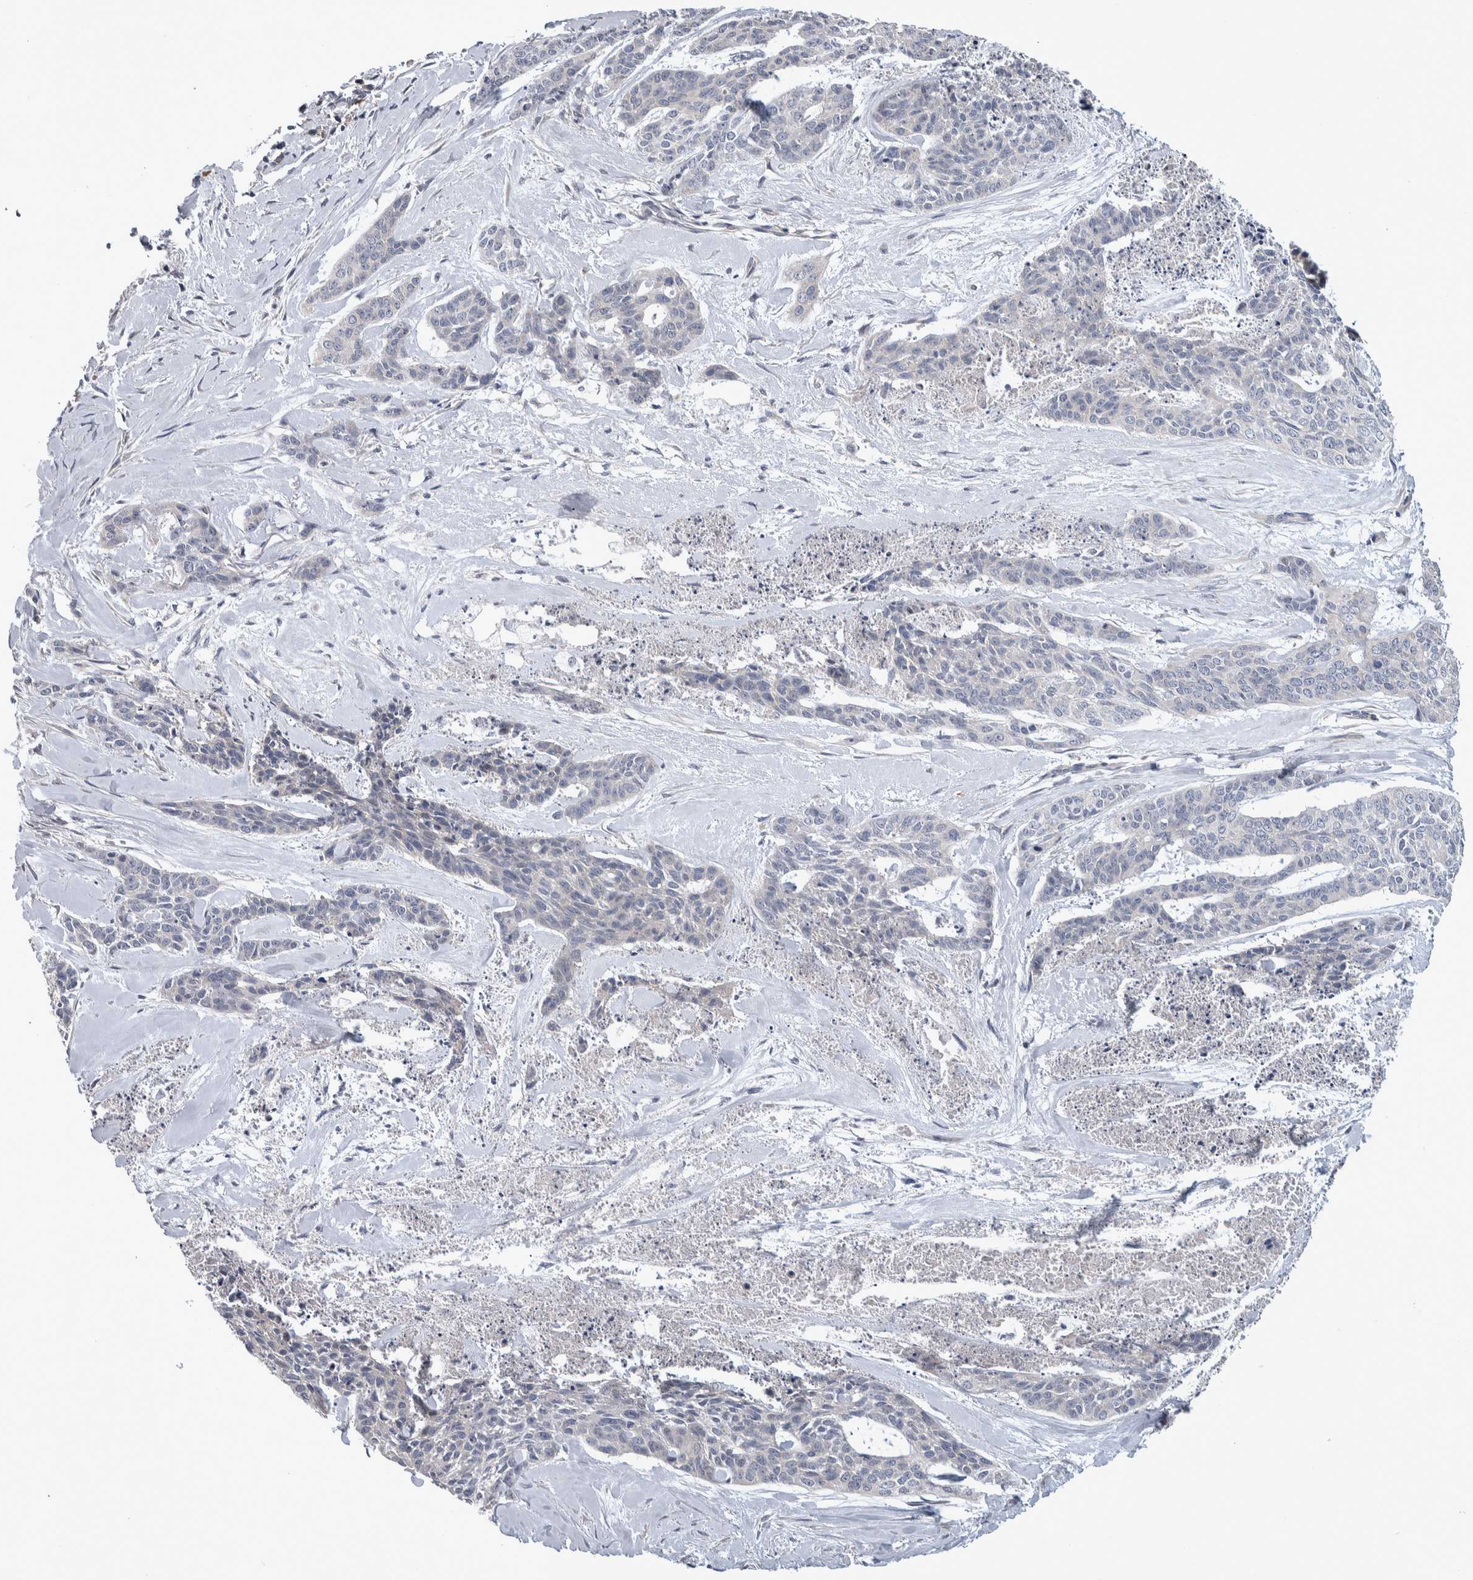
{"staining": {"intensity": "negative", "quantity": "none", "location": "none"}, "tissue": "skin cancer", "cell_type": "Tumor cells", "image_type": "cancer", "snomed": [{"axis": "morphology", "description": "Basal cell carcinoma"}, {"axis": "topography", "description": "Skin"}], "caption": "Tumor cells are negative for protein expression in human skin cancer. The staining is performed using DAB brown chromogen with nuclei counter-stained in using hematoxylin.", "gene": "IBTK", "patient": {"sex": "female", "age": 64}}